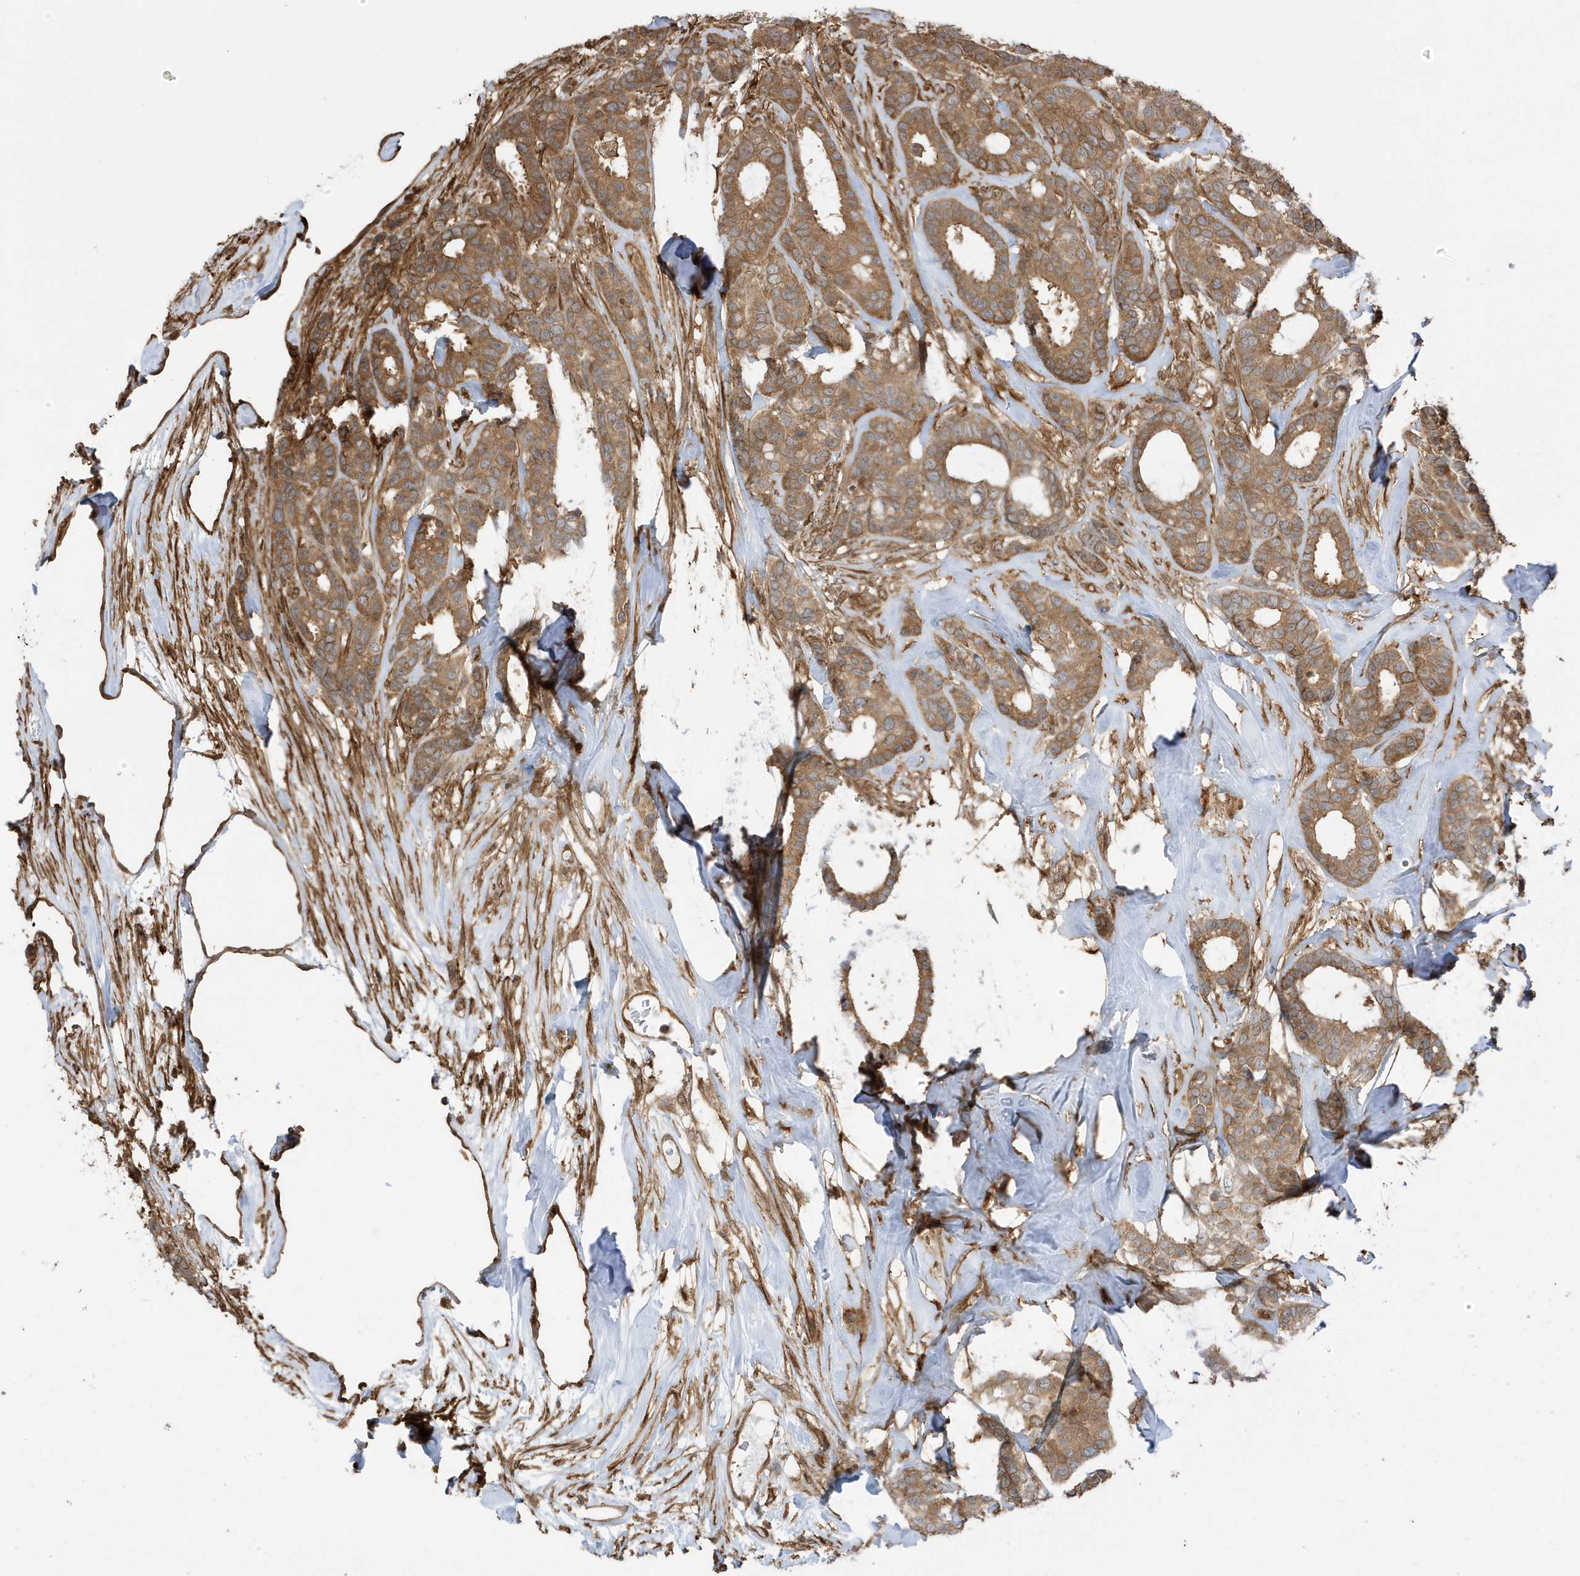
{"staining": {"intensity": "moderate", "quantity": ">75%", "location": "cytoplasmic/membranous"}, "tissue": "breast cancer", "cell_type": "Tumor cells", "image_type": "cancer", "snomed": [{"axis": "morphology", "description": "Duct carcinoma"}, {"axis": "topography", "description": "Breast"}], "caption": "Breast invasive ductal carcinoma tissue displays moderate cytoplasmic/membranous positivity in about >75% of tumor cells Immunohistochemistry (ihc) stains the protein of interest in brown and the nuclei are stained blue.", "gene": "CDC42EP3", "patient": {"sex": "female", "age": 87}}